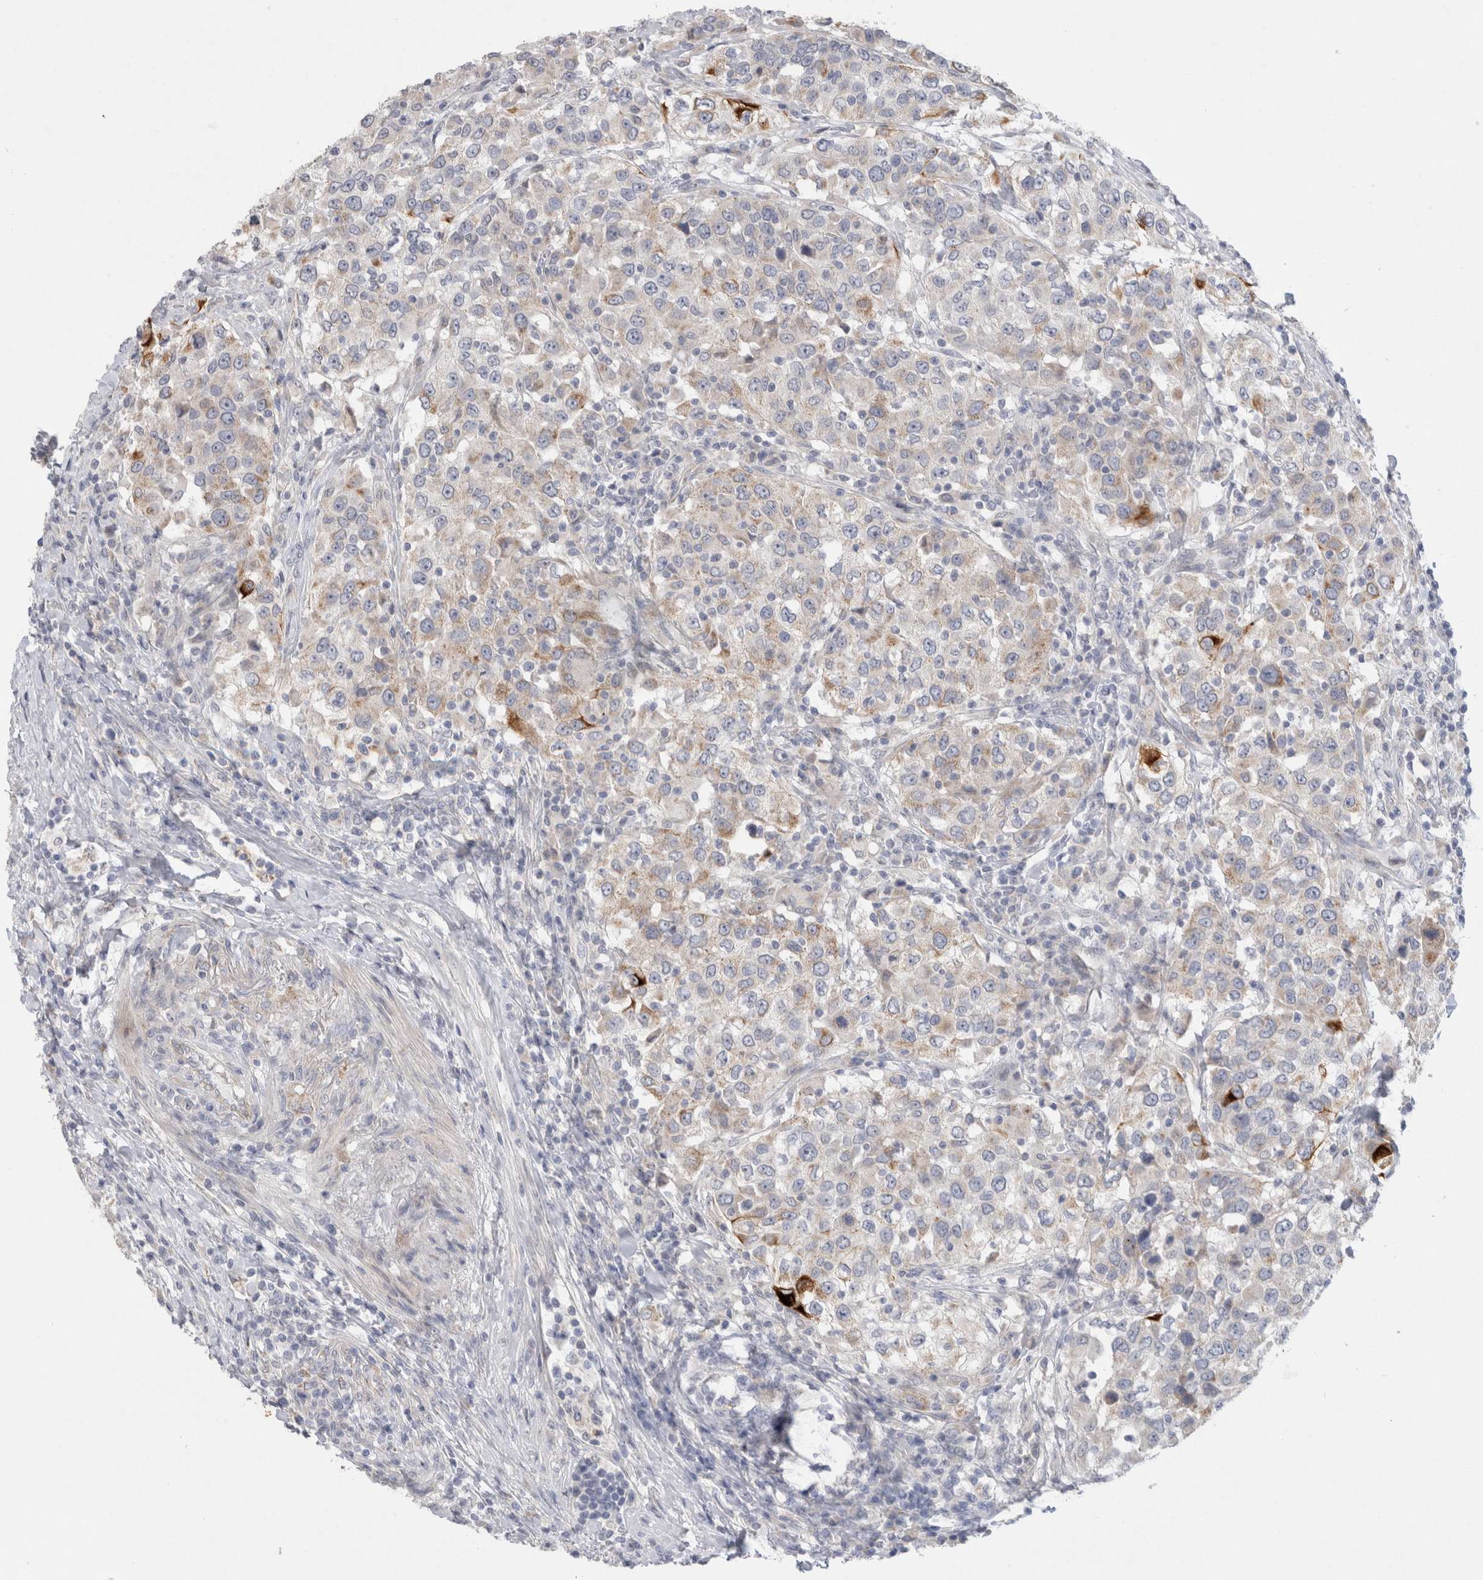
{"staining": {"intensity": "strong", "quantity": "<25%", "location": "cytoplasmic/membranous"}, "tissue": "urothelial cancer", "cell_type": "Tumor cells", "image_type": "cancer", "snomed": [{"axis": "morphology", "description": "Urothelial carcinoma, High grade"}, {"axis": "topography", "description": "Urinary bladder"}], "caption": "The immunohistochemical stain shows strong cytoplasmic/membranous positivity in tumor cells of urothelial cancer tissue. (DAB (3,3'-diaminobenzidine) = brown stain, brightfield microscopy at high magnification).", "gene": "GAA", "patient": {"sex": "female", "age": 80}}